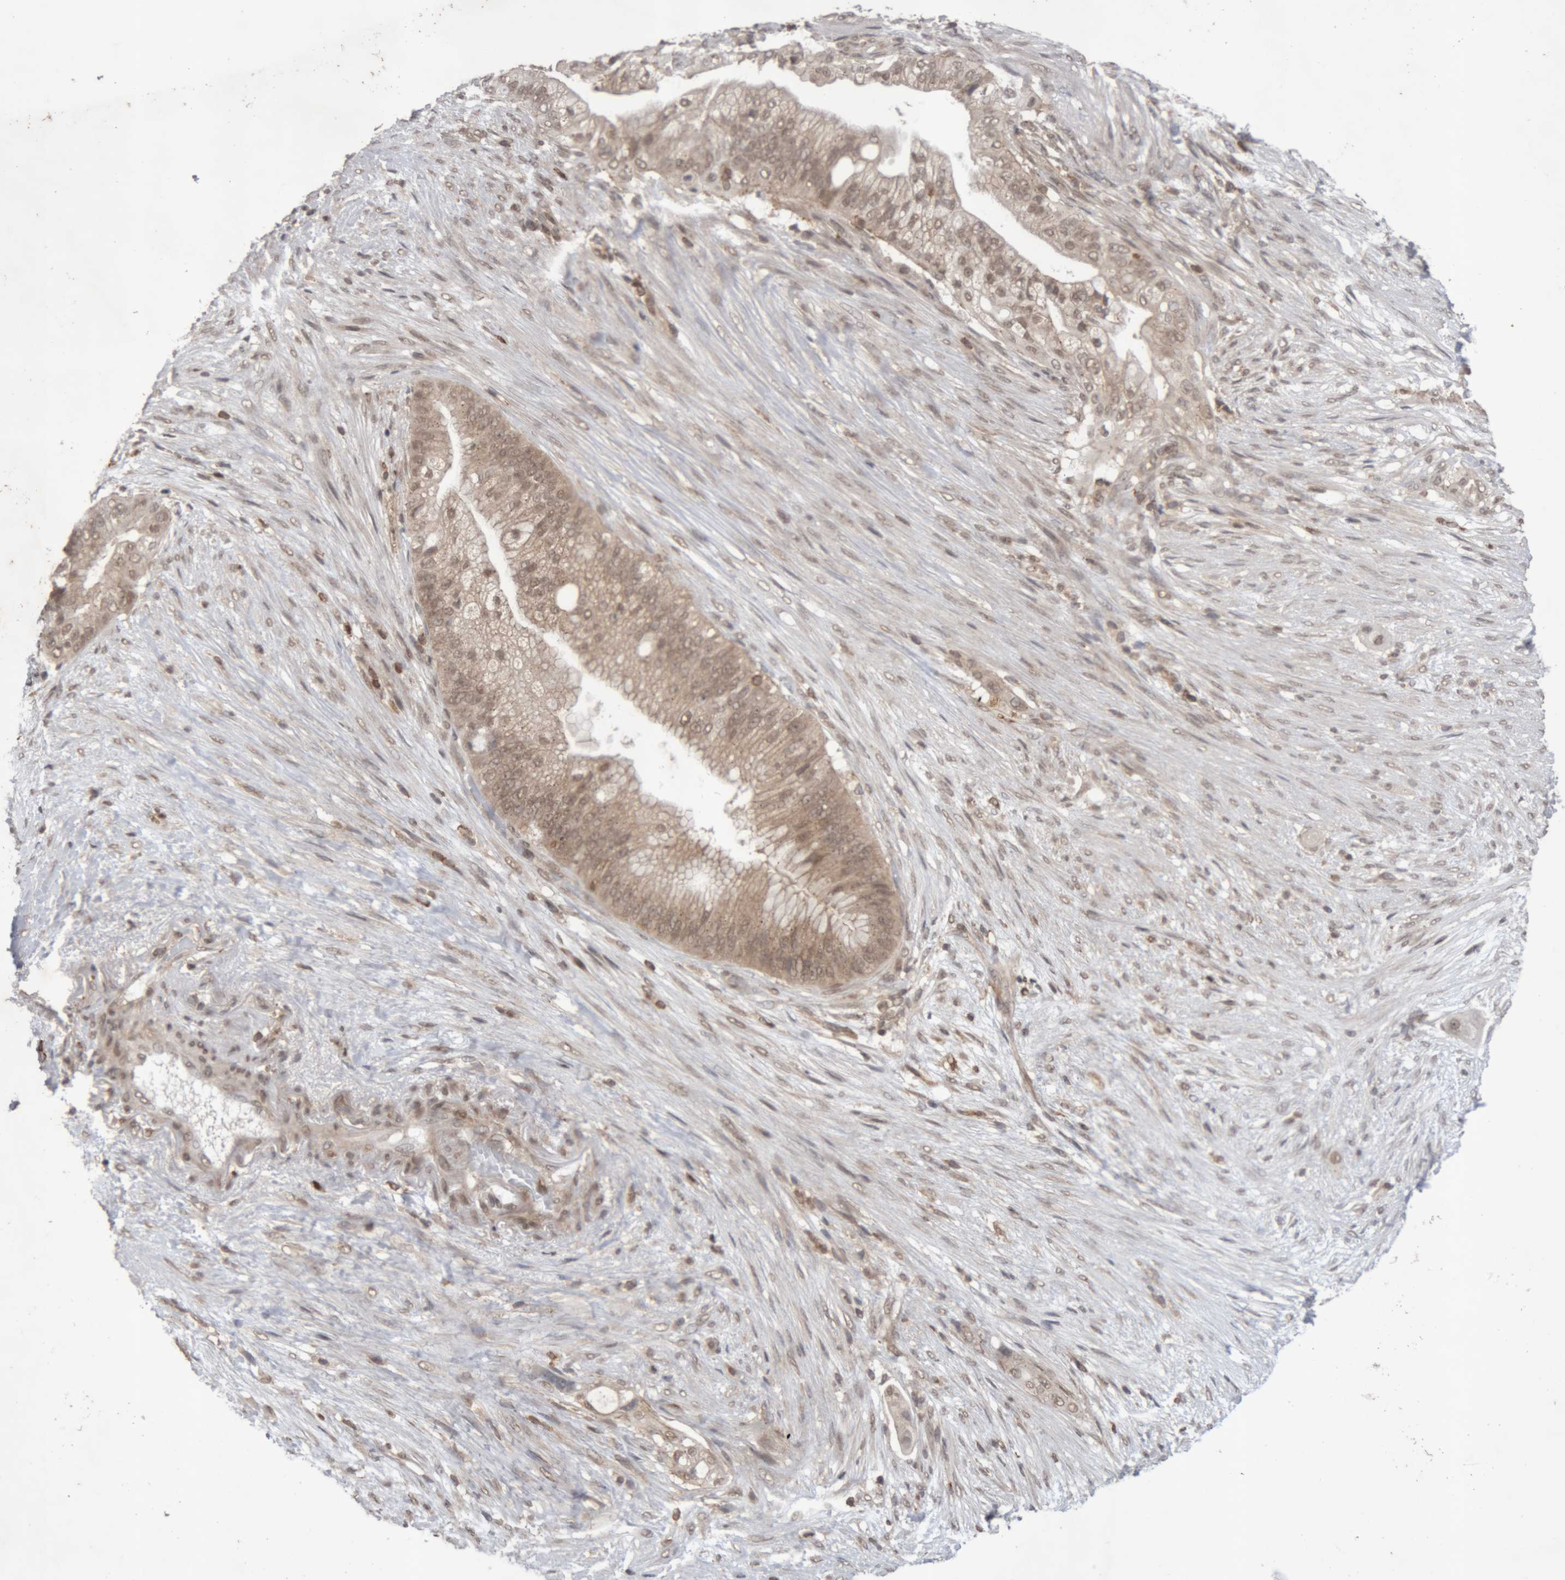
{"staining": {"intensity": "weak", "quantity": ">75%", "location": "cytoplasmic/membranous,nuclear"}, "tissue": "pancreatic cancer", "cell_type": "Tumor cells", "image_type": "cancer", "snomed": [{"axis": "morphology", "description": "Adenocarcinoma, NOS"}, {"axis": "topography", "description": "Pancreas"}], "caption": "There is low levels of weak cytoplasmic/membranous and nuclear positivity in tumor cells of adenocarcinoma (pancreatic), as demonstrated by immunohistochemical staining (brown color).", "gene": "NFATC2", "patient": {"sex": "male", "age": 53}}